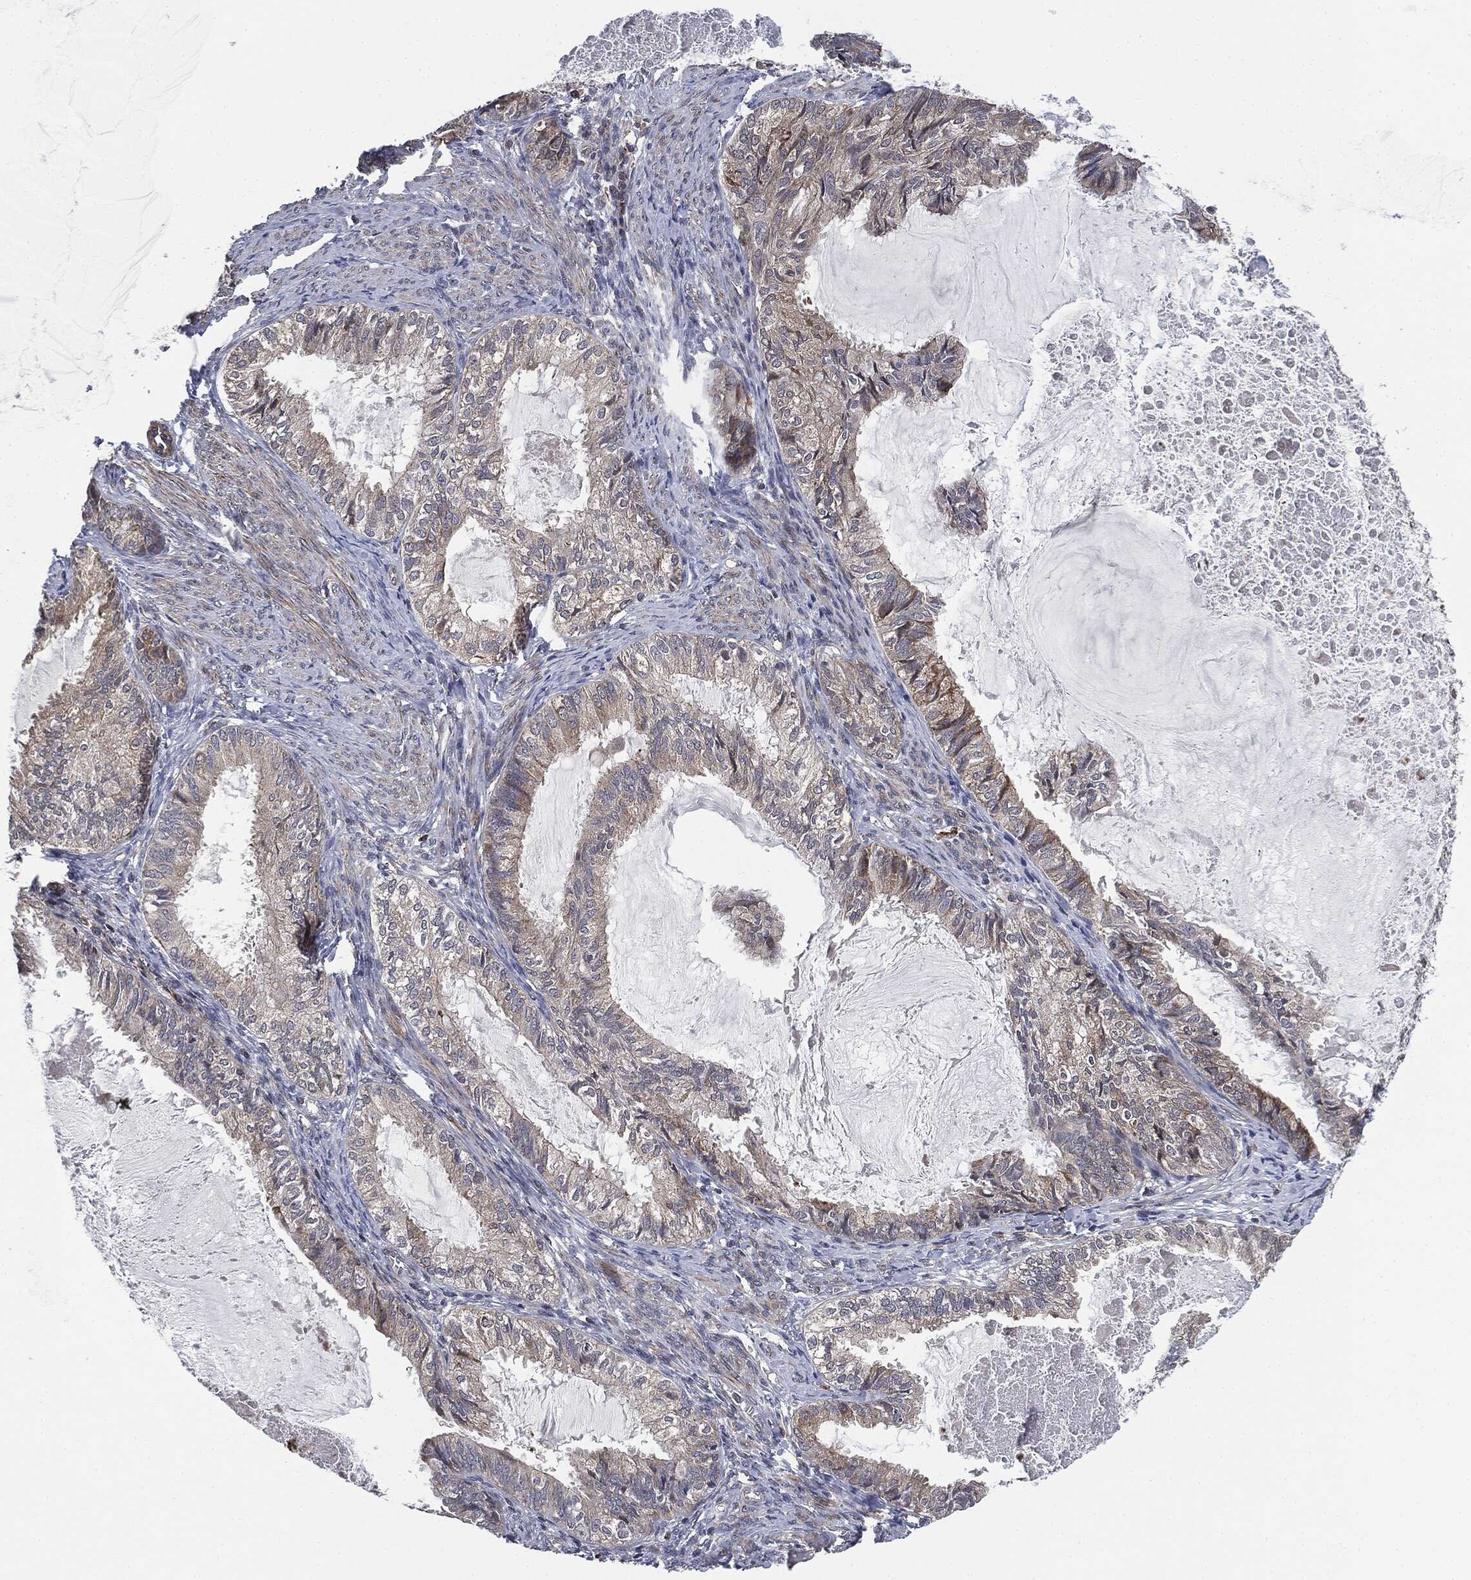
{"staining": {"intensity": "weak", "quantity": "<25%", "location": "cytoplasmic/membranous"}, "tissue": "endometrial cancer", "cell_type": "Tumor cells", "image_type": "cancer", "snomed": [{"axis": "morphology", "description": "Adenocarcinoma, NOS"}, {"axis": "topography", "description": "Endometrium"}], "caption": "High magnification brightfield microscopy of endometrial cancer (adenocarcinoma) stained with DAB (3,3'-diaminobenzidine) (brown) and counterstained with hematoxylin (blue): tumor cells show no significant staining.", "gene": "UBR1", "patient": {"sex": "female", "age": 86}}